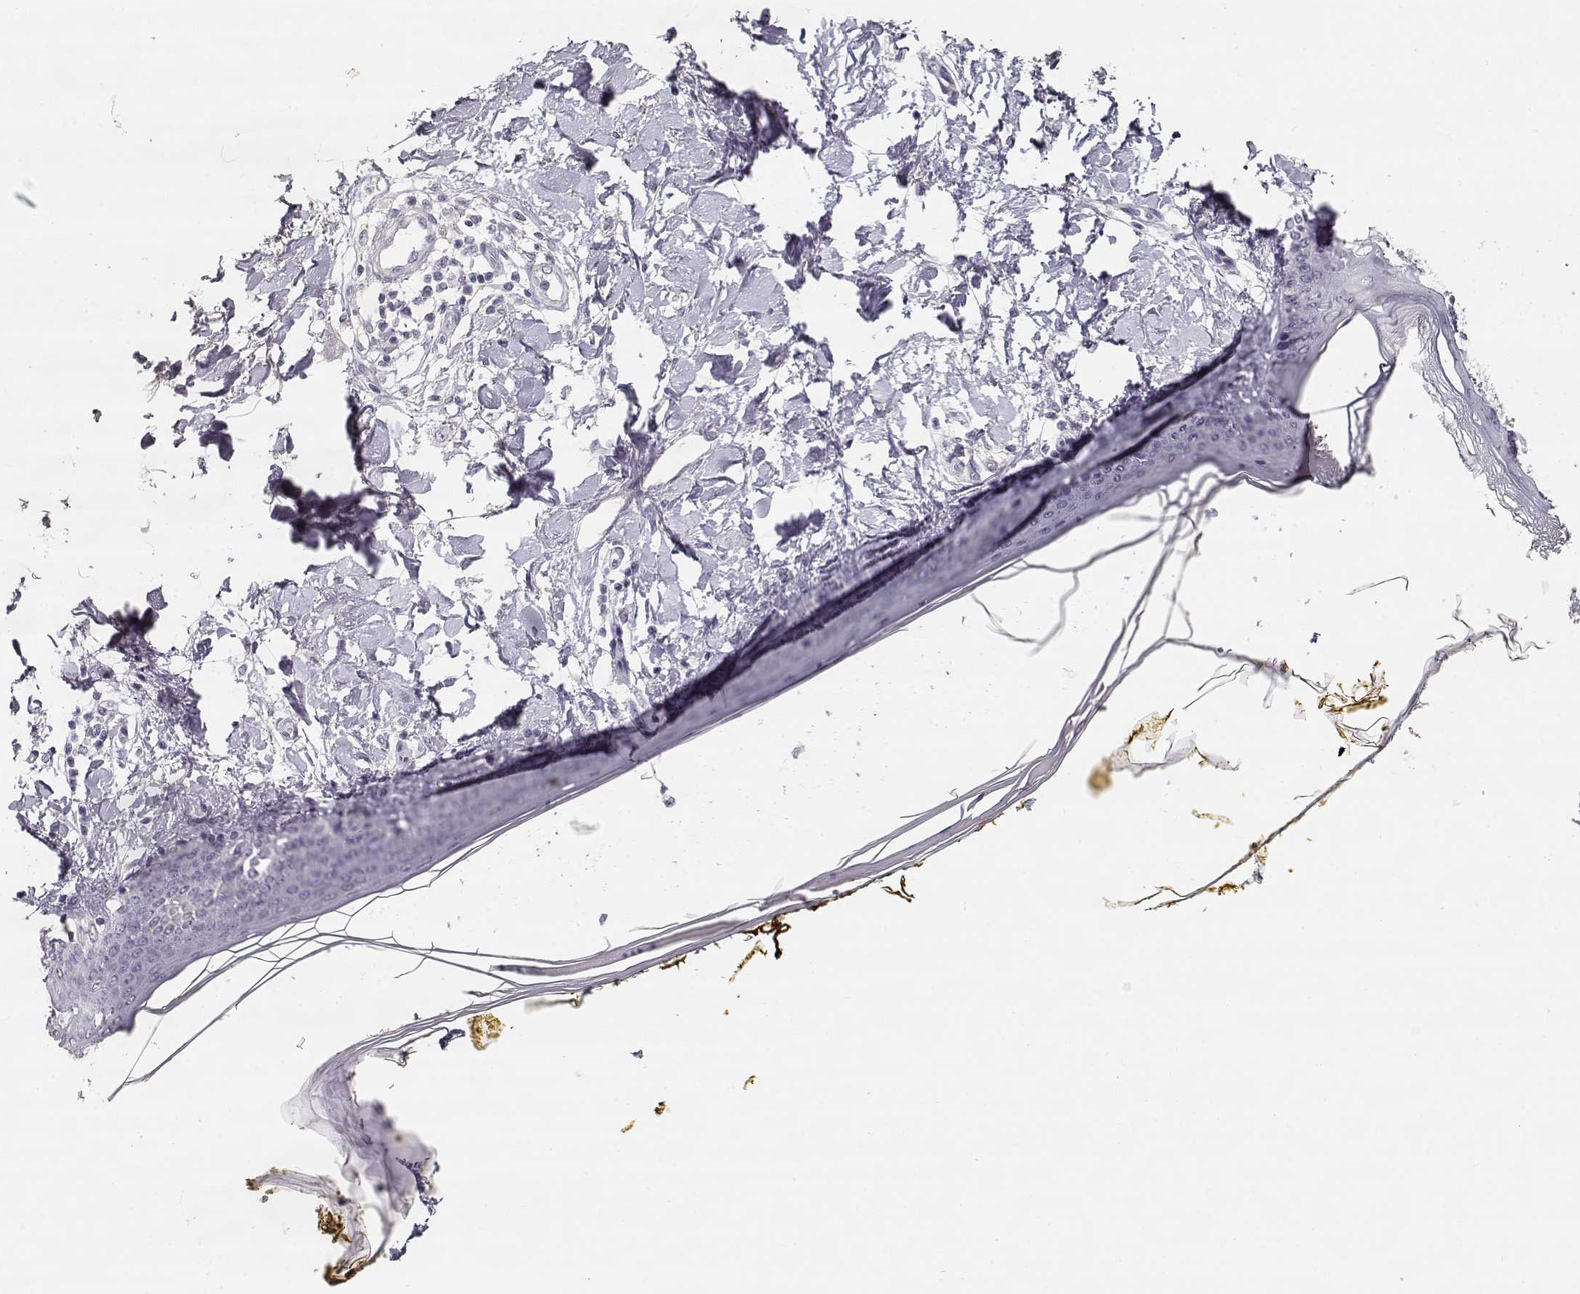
{"staining": {"intensity": "negative", "quantity": "none", "location": "none"}, "tissue": "skin", "cell_type": "Fibroblasts", "image_type": "normal", "snomed": [{"axis": "morphology", "description": "Normal tissue, NOS"}, {"axis": "topography", "description": "Skin"}], "caption": "The histopathology image reveals no staining of fibroblasts in unremarkable skin. Brightfield microscopy of IHC stained with DAB (brown) and hematoxylin (blue), captured at high magnification.", "gene": "TPH2", "patient": {"sex": "female", "age": 34}}